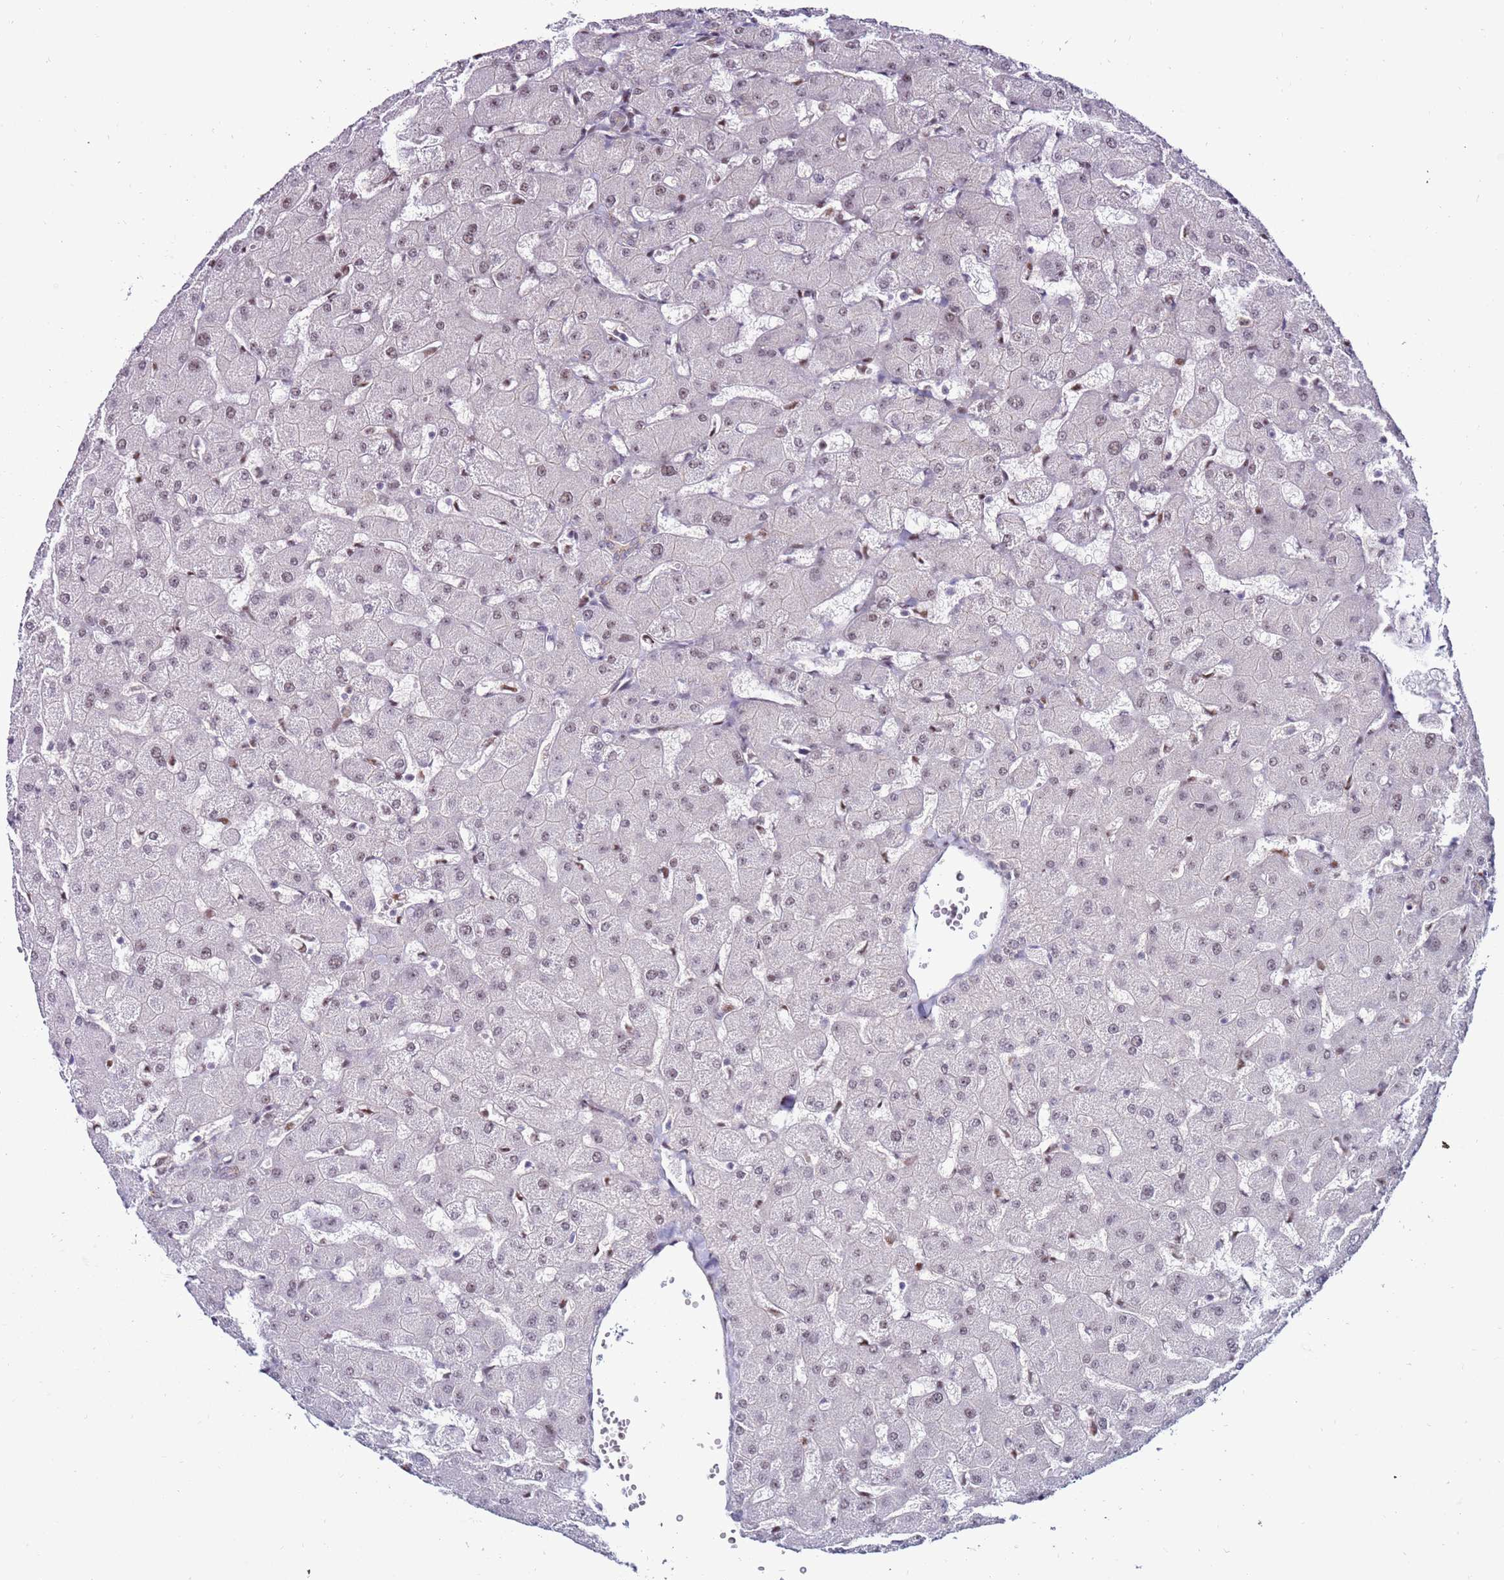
{"staining": {"intensity": "weak", "quantity": "25%-75%", "location": "cytoplasmic/membranous"}, "tissue": "liver", "cell_type": "Cholangiocytes", "image_type": "normal", "snomed": [{"axis": "morphology", "description": "Normal tissue, NOS"}, {"axis": "topography", "description": "Liver"}], "caption": "Immunohistochemical staining of normal human liver shows low levels of weak cytoplasmic/membranous expression in approximately 25%-75% of cholangiocytes. Using DAB (3,3'-diaminobenzidine) (brown) and hematoxylin (blue) stains, captured at high magnification using brightfield microscopy.", "gene": "KPNA4", "patient": {"sex": "female", "age": 63}}